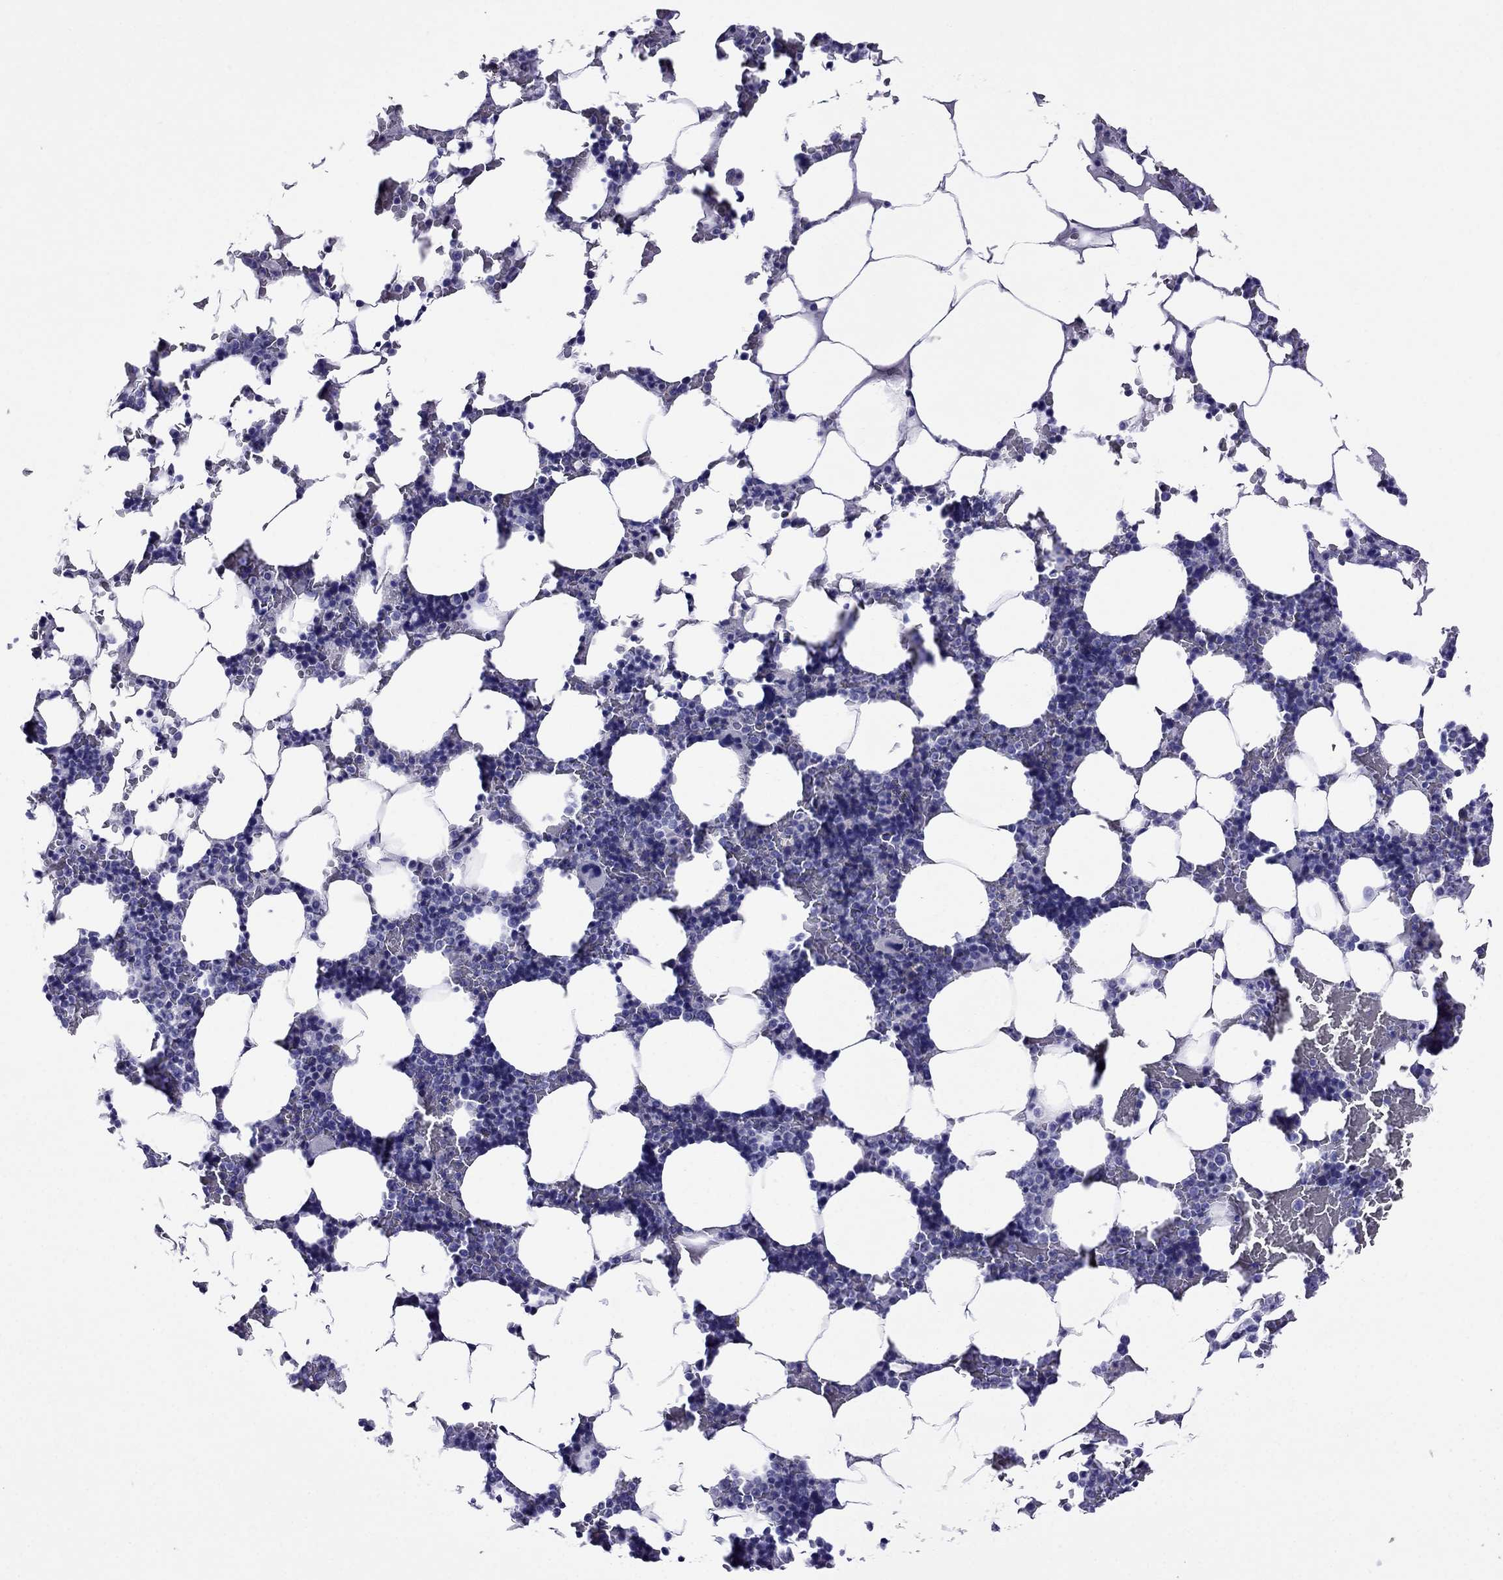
{"staining": {"intensity": "negative", "quantity": "none", "location": "none"}, "tissue": "bone marrow", "cell_type": "Hematopoietic cells", "image_type": "normal", "snomed": [{"axis": "morphology", "description": "Normal tissue, NOS"}, {"axis": "topography", "description": "Bone marrow"}], "caption": "A micrograph of bone marrow stained for a protein demonstrates no brown staining in hematopoietic cells.", "gene": "CRYBA1", "patient": {"sex": "male", "age": 51}}